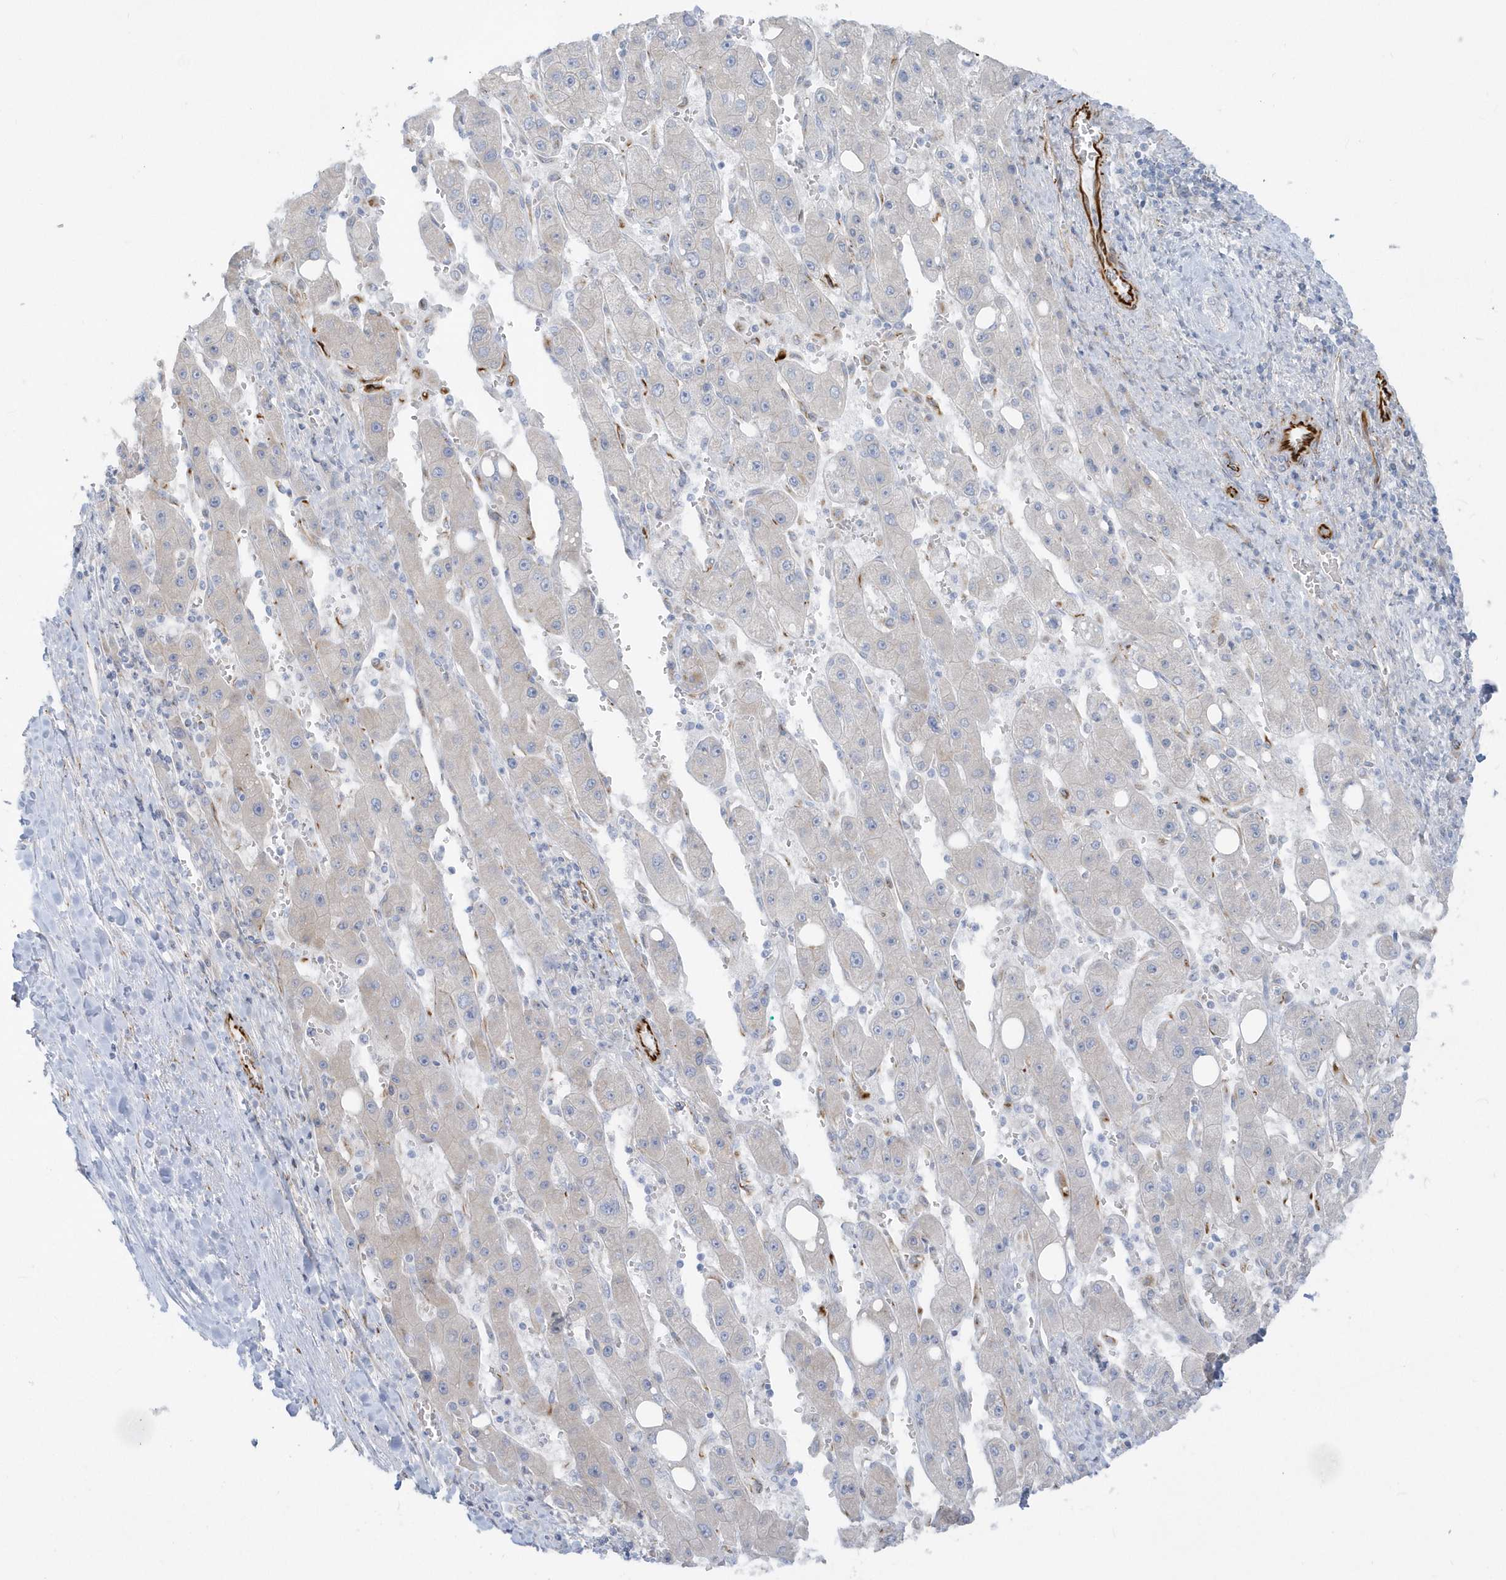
{"staining": {"intensity": "negative", "quantity": "none", "location": "none"}, "tissue": "liver cancer", "cell_type": "Tumor cells", "image_type": "cancer", "snomed": [{"axis": "morphology", "description": "Carcinoma, Hepatocellular, NOS"}, {"axis": "topography", "description": "Liver"}], "caption": "Tumor cells are negative for brown protein staining in liver cancer (hepatocellular carcinoma).", "gene": "PPIL6", "patient": {"sex": "female", "age": 73}}